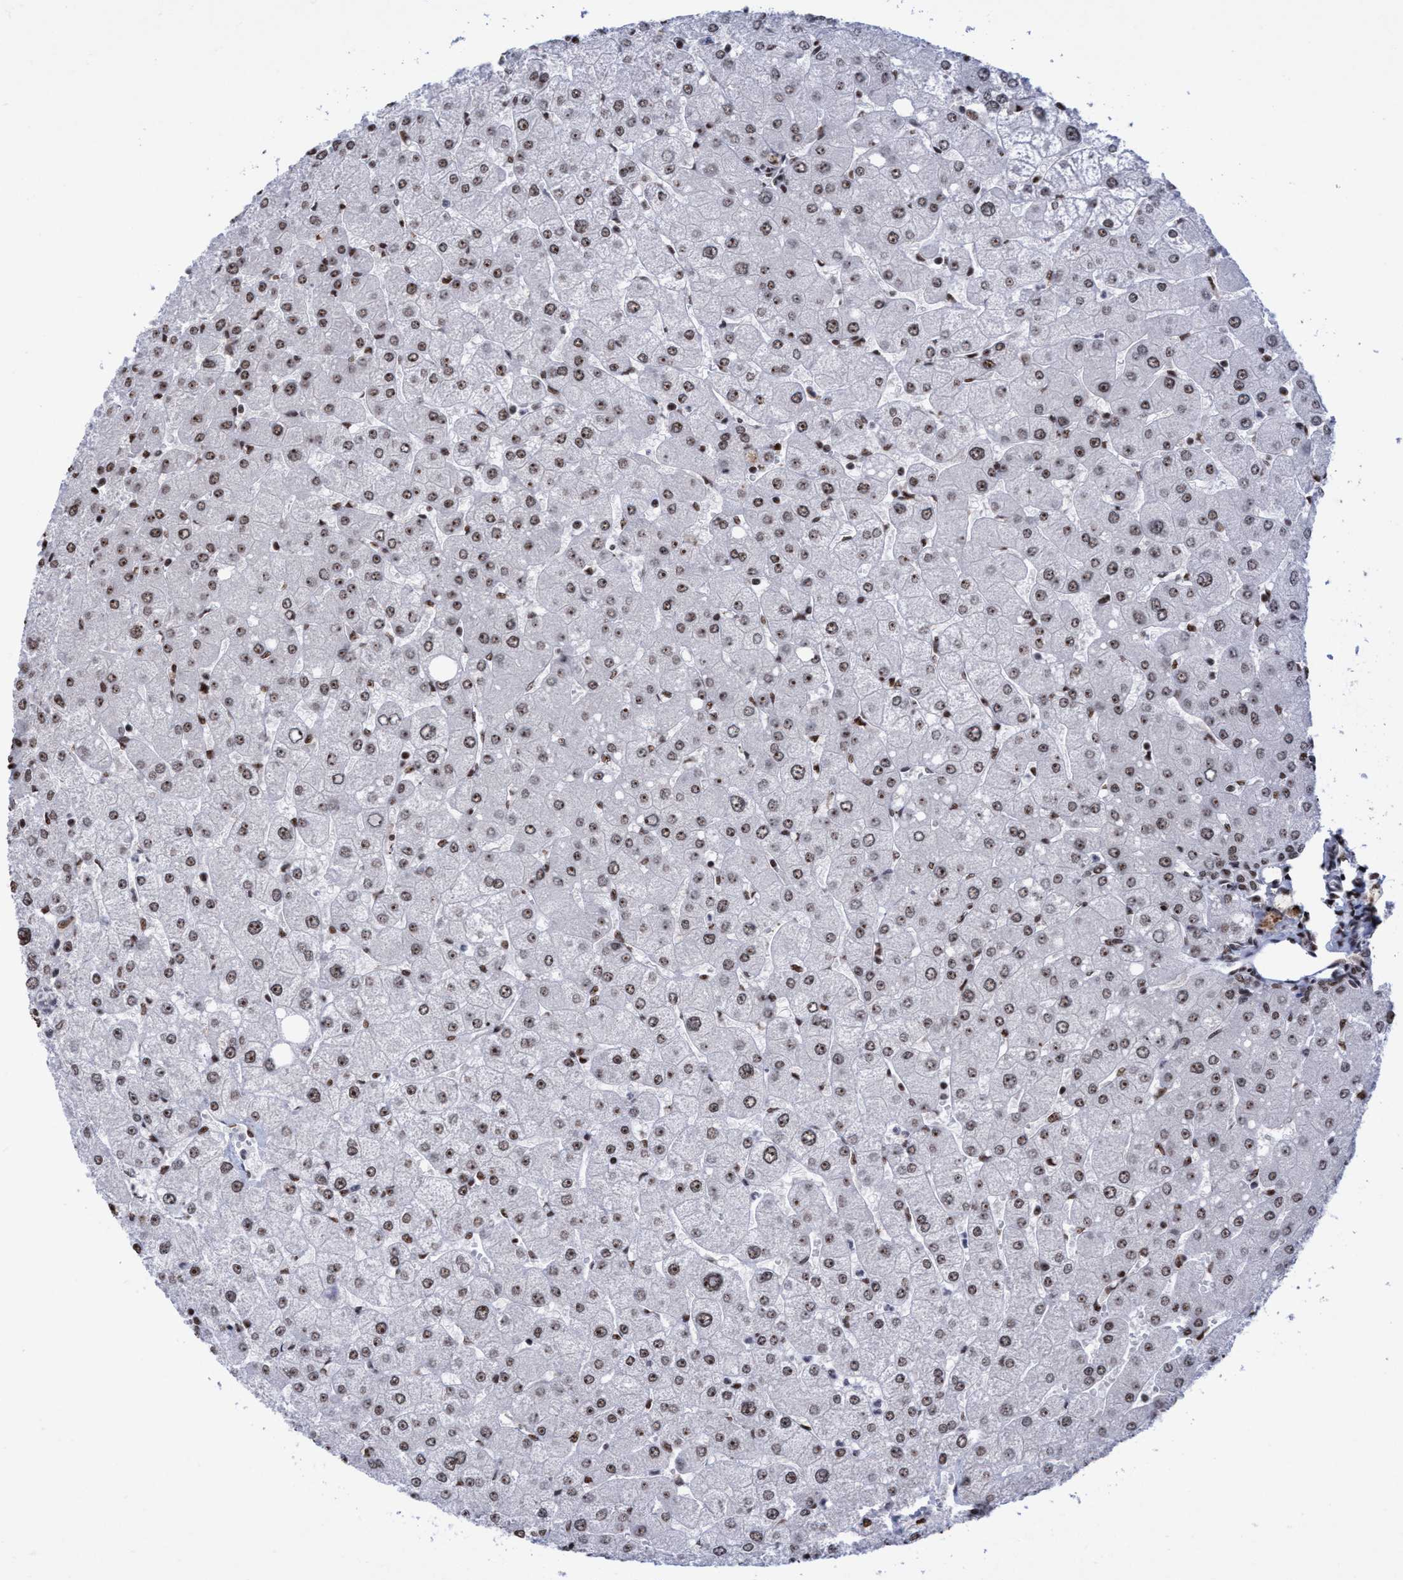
{"staining": {"intensity": "moderate", "quantity": ">75%", "location": "nuclear"}, "tissue": "liver", "cell_type": "Cholangiocytes", "image_type": "normal", "snomed": [{"axis": "morphology", "description": "Normal tissue, NOS"}, {"axis": "topography", "description": "Liver"}], "caption": "This photomicrograph demonstrates immunohistochemistry staining of benign liver, with medium moderate nuclear expression in approximately >75% of cholangiocytes.", "gene": "EFCAB10", "patient": {"sex": "male", "age": 55}}